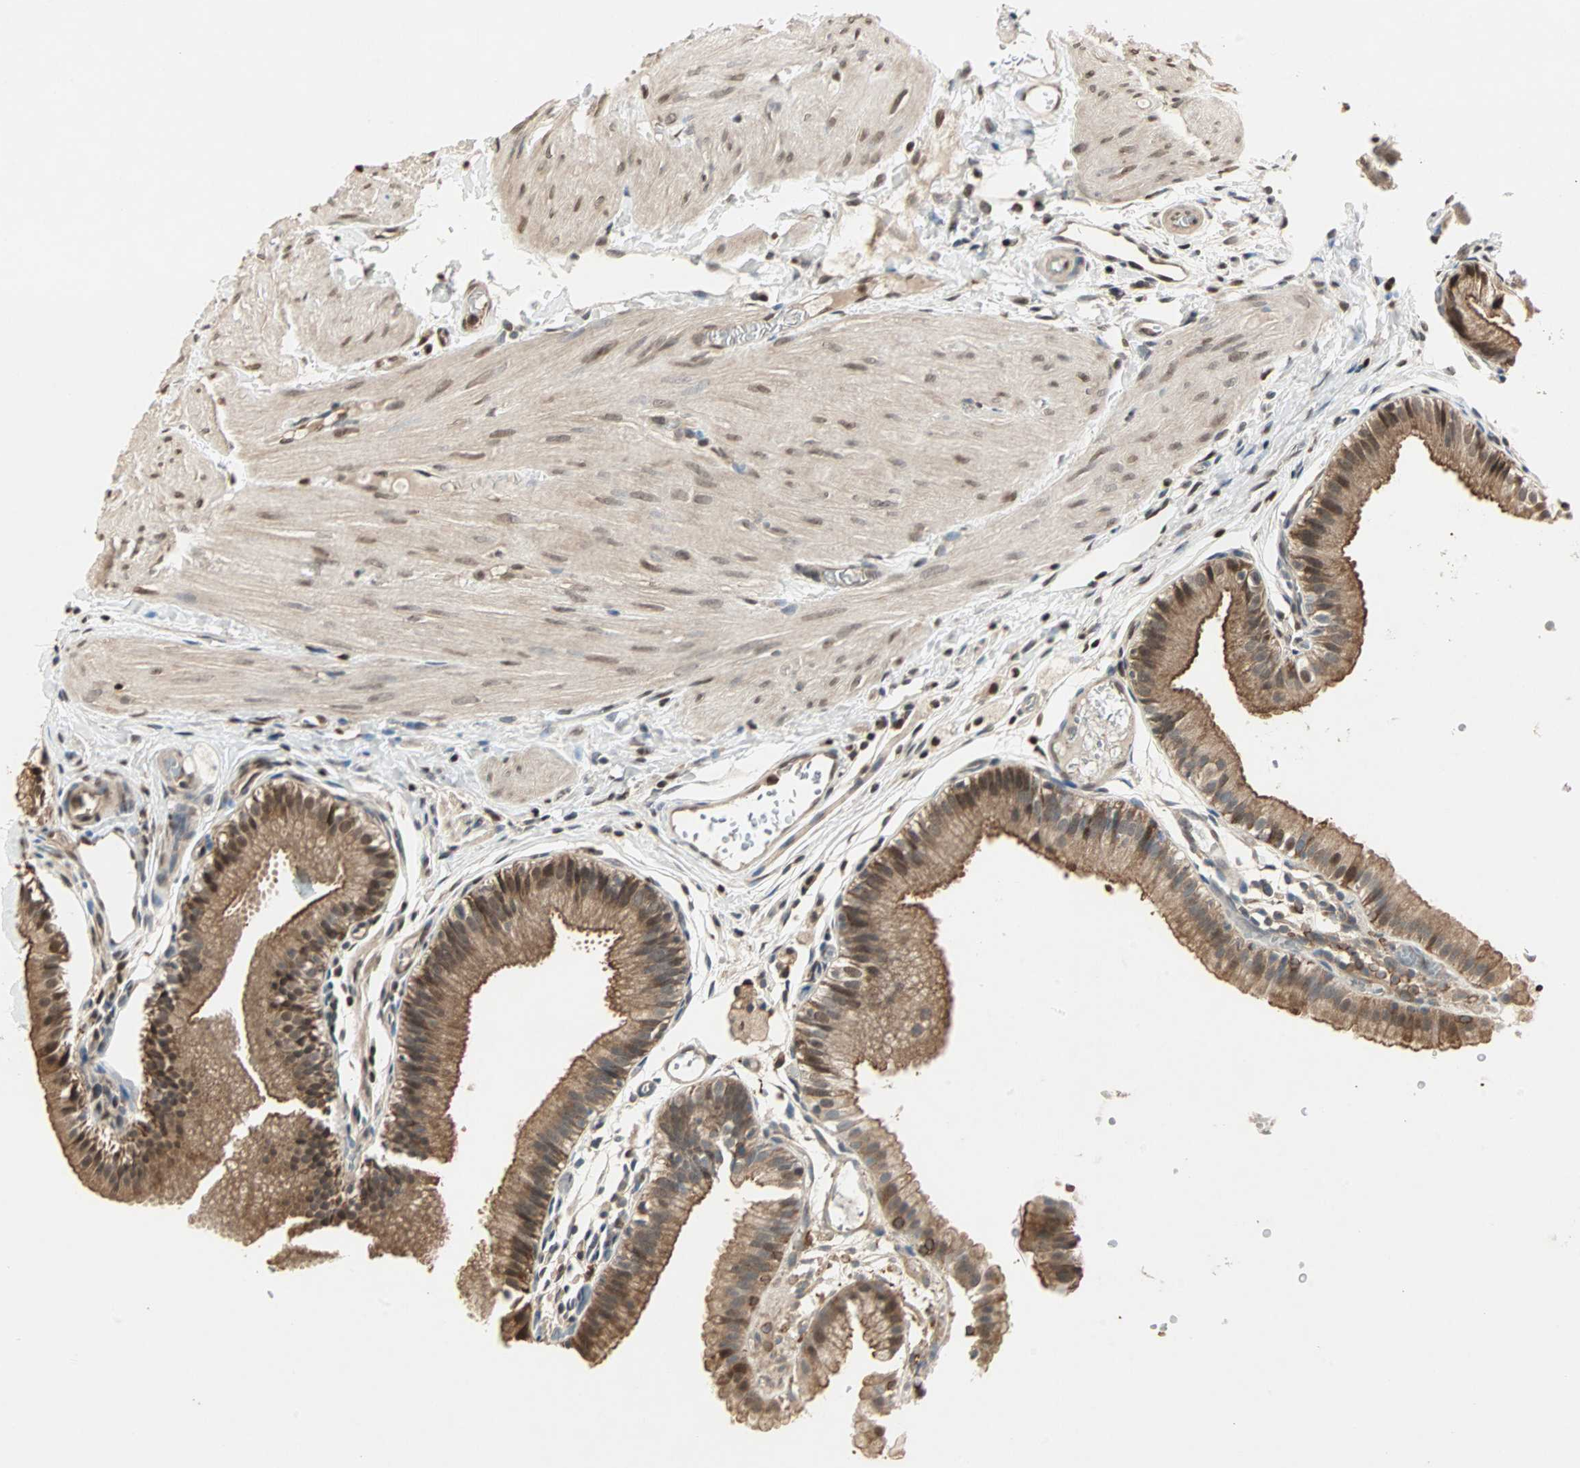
{"staining": {"intensity": "strong", "quantity": ">75%", "location": "cytoplasmic/membranous,nuclear"}, "tissue": "gallbladder", "cell_type": "Glandular cells", "image_type": "normal", "snomed": [{"axis": "morphology", "description": "Normal tissue, NOS"}, {"axis": "topography", "description": "Gallbladder"}], "caption": "IHC (DAB) staining of normal gallbladder shows strong cytoplasmic/membranous,nuclear protein expression in about >75% of glandular cells.", "gene": "DRG2", "patient": {"sex": "female", "age": 26}}